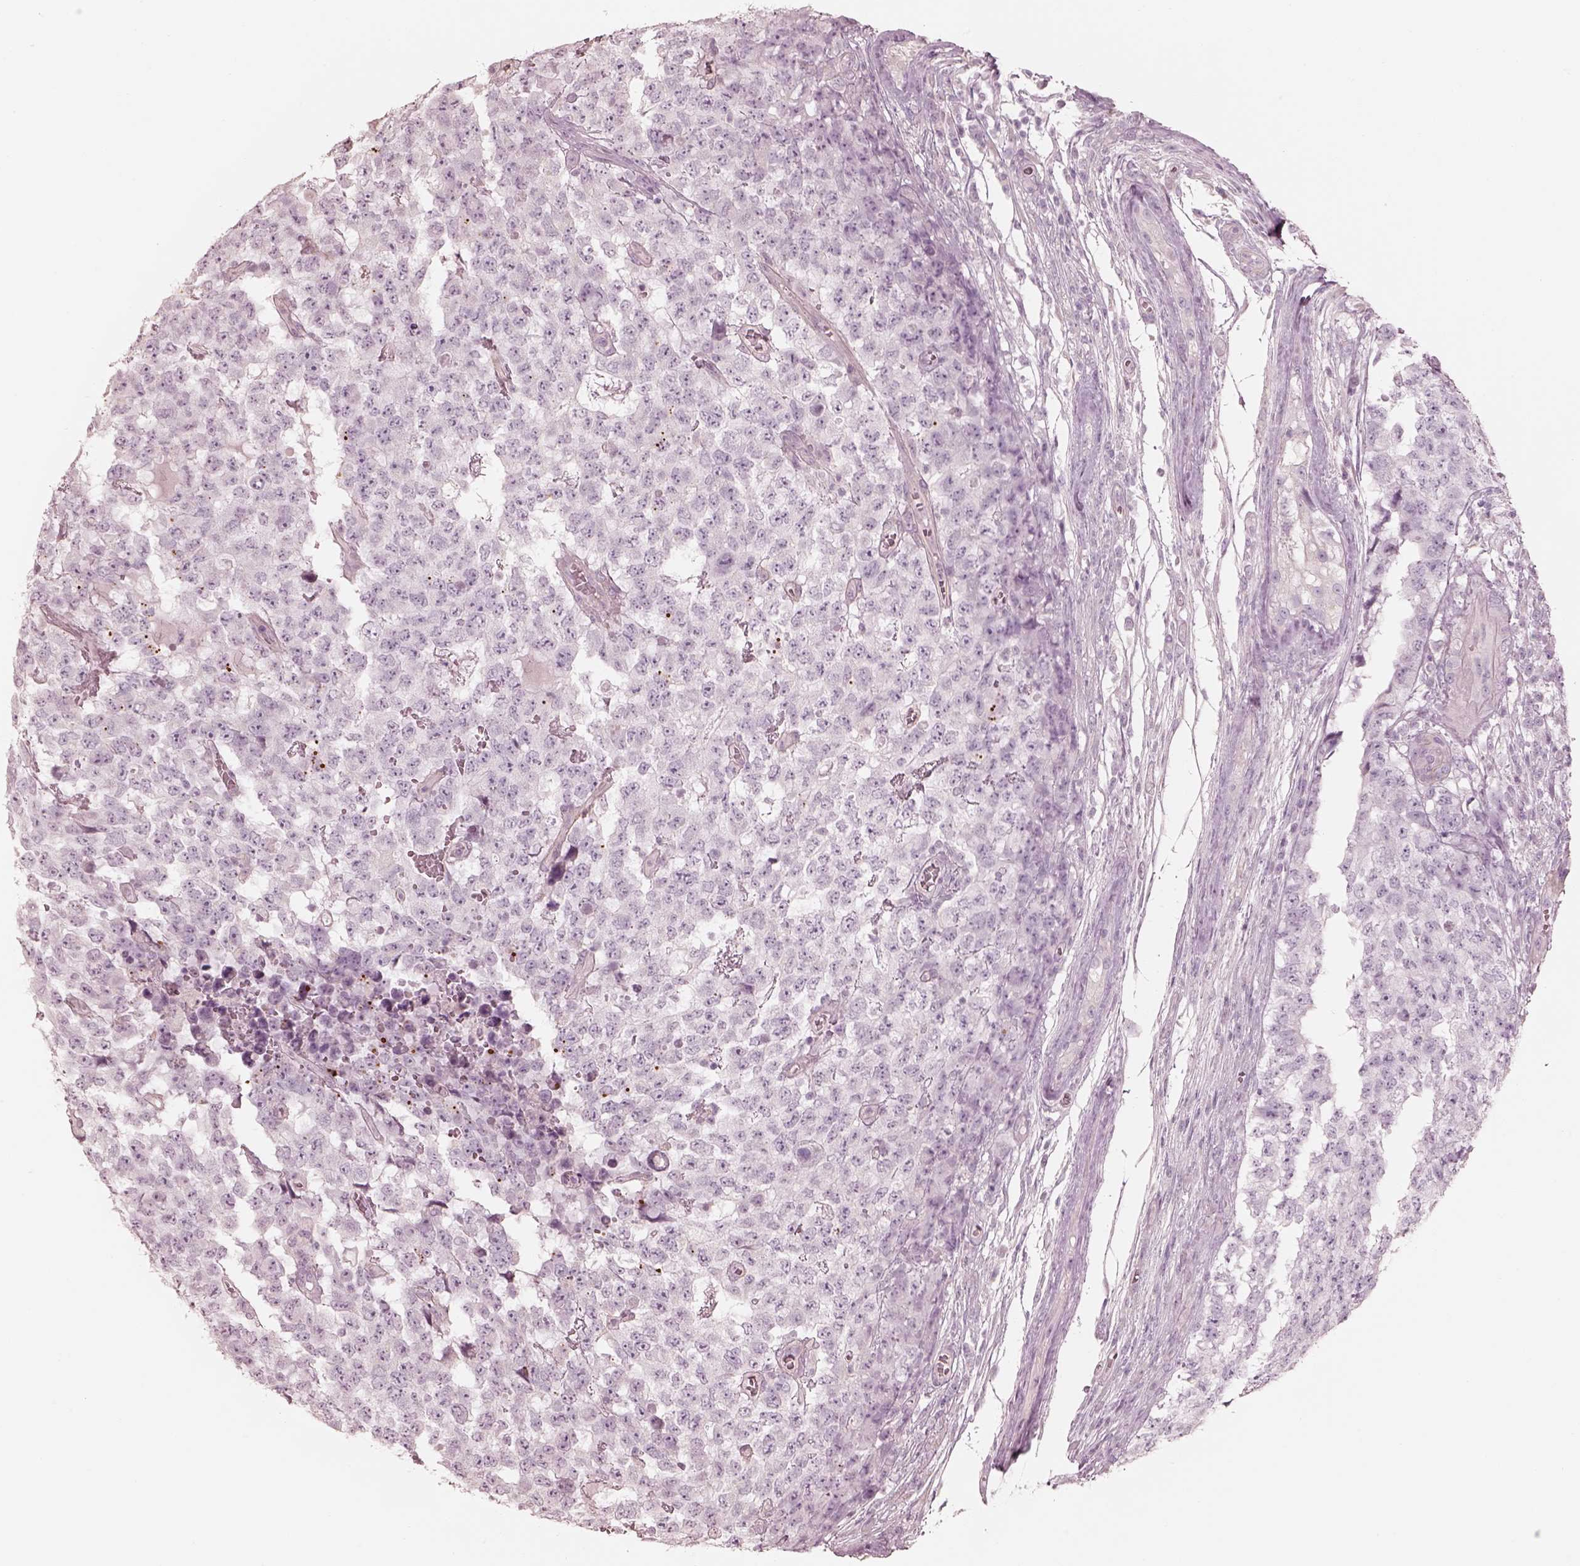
{"staining": {"intensity": "negative", "quantity": "none", "location": "none"}, "tissue": "testis cancer", "cell_type": "Tumor cells", "image_type": "cancer", "snomed": [{"axis": "morphology", "description": "Carcinoma, Embryonal, NOS"}, {"axis": "topography", "description": "Testis"}], "caption": "Immunohistochemical staining of embryonal carcinoma (testis) shows no significant expression in tumor cells.", "gene": "ZP4", "patient": {"sex": "male", "age": 23}}